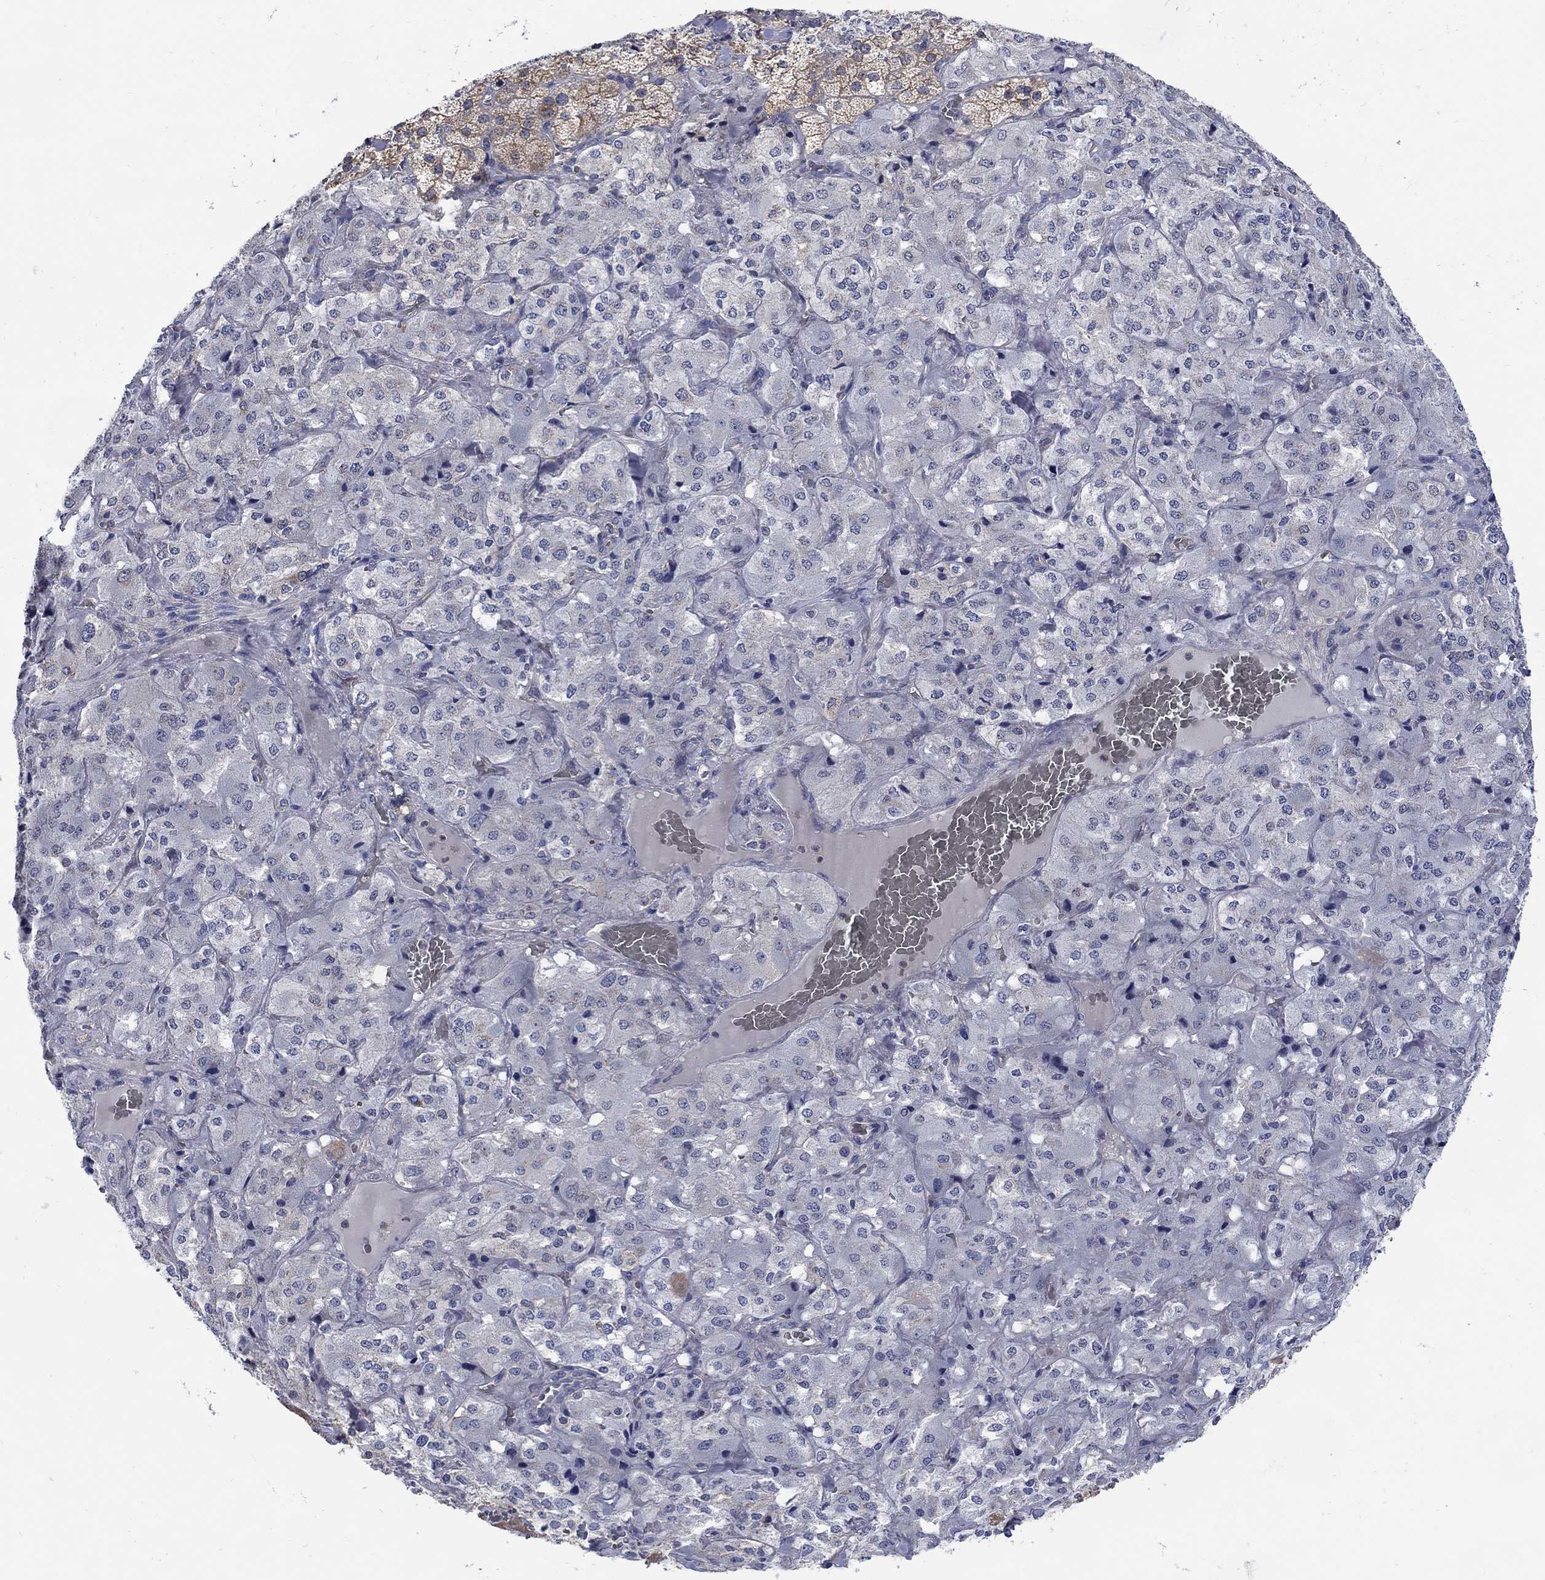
{"staining": {"intensity": "weak", "quantity": "25%-75%", "location": "cytoplasmic/membranous"}, "tissue": "adrenal gland", "cell_type": "Glandular cells", "image_type": "normal", "snomed": [{"axis": "morphology", "description": "Normal tissue, NOS"}, {"axis": "topography", "description": "Adrenal gland"}], "caption": "Unremarkable adrenal gland was stained to show a protein in brown. There is low levels of weak cytoplasmic/membranous positivity in about 25%-75% of glandular cells.", "gene": "TEKT3", "patient": {"sex": "male", "age": 57}}